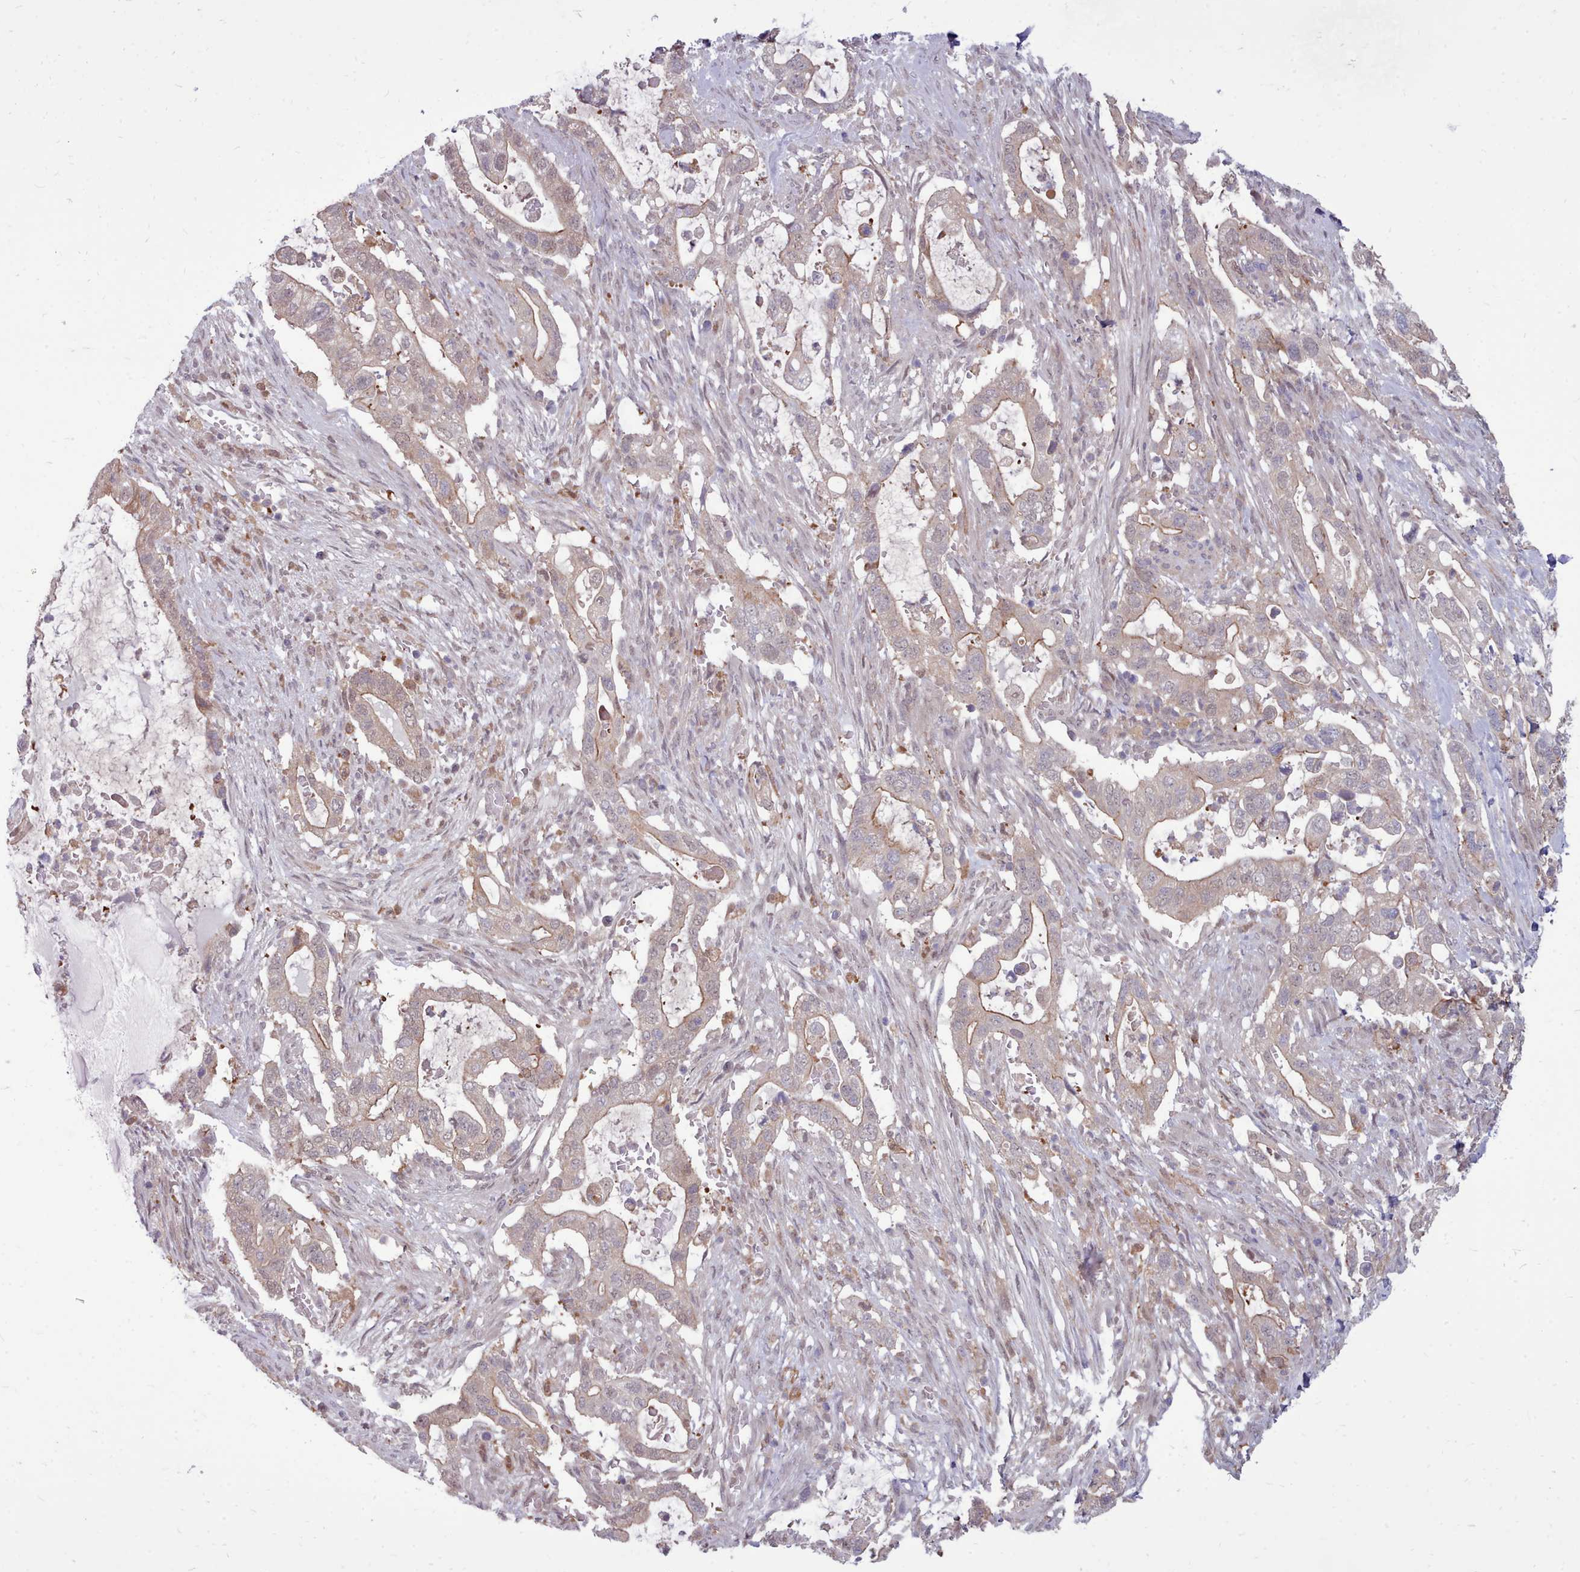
{"staining": {"intensity": "weak", "quantity": "<25%", "location": "cytoplasmic/membranous"}, "tissue": "pancreatic cancer", "cell_type": "Tumor cells", "image_type": "cancer", "snomed": [{"axis": "morphology", "description": "Adenocarcinoma, NOS"}, {"axis": "topography", "description": "Pancreas"}], "caption": "Immunohistochemical staining of pancreatic cancer exhibits no significant expression in tumor cells.", "gene": "AHCY", "patient": {"sex": "female", "age": 72}}